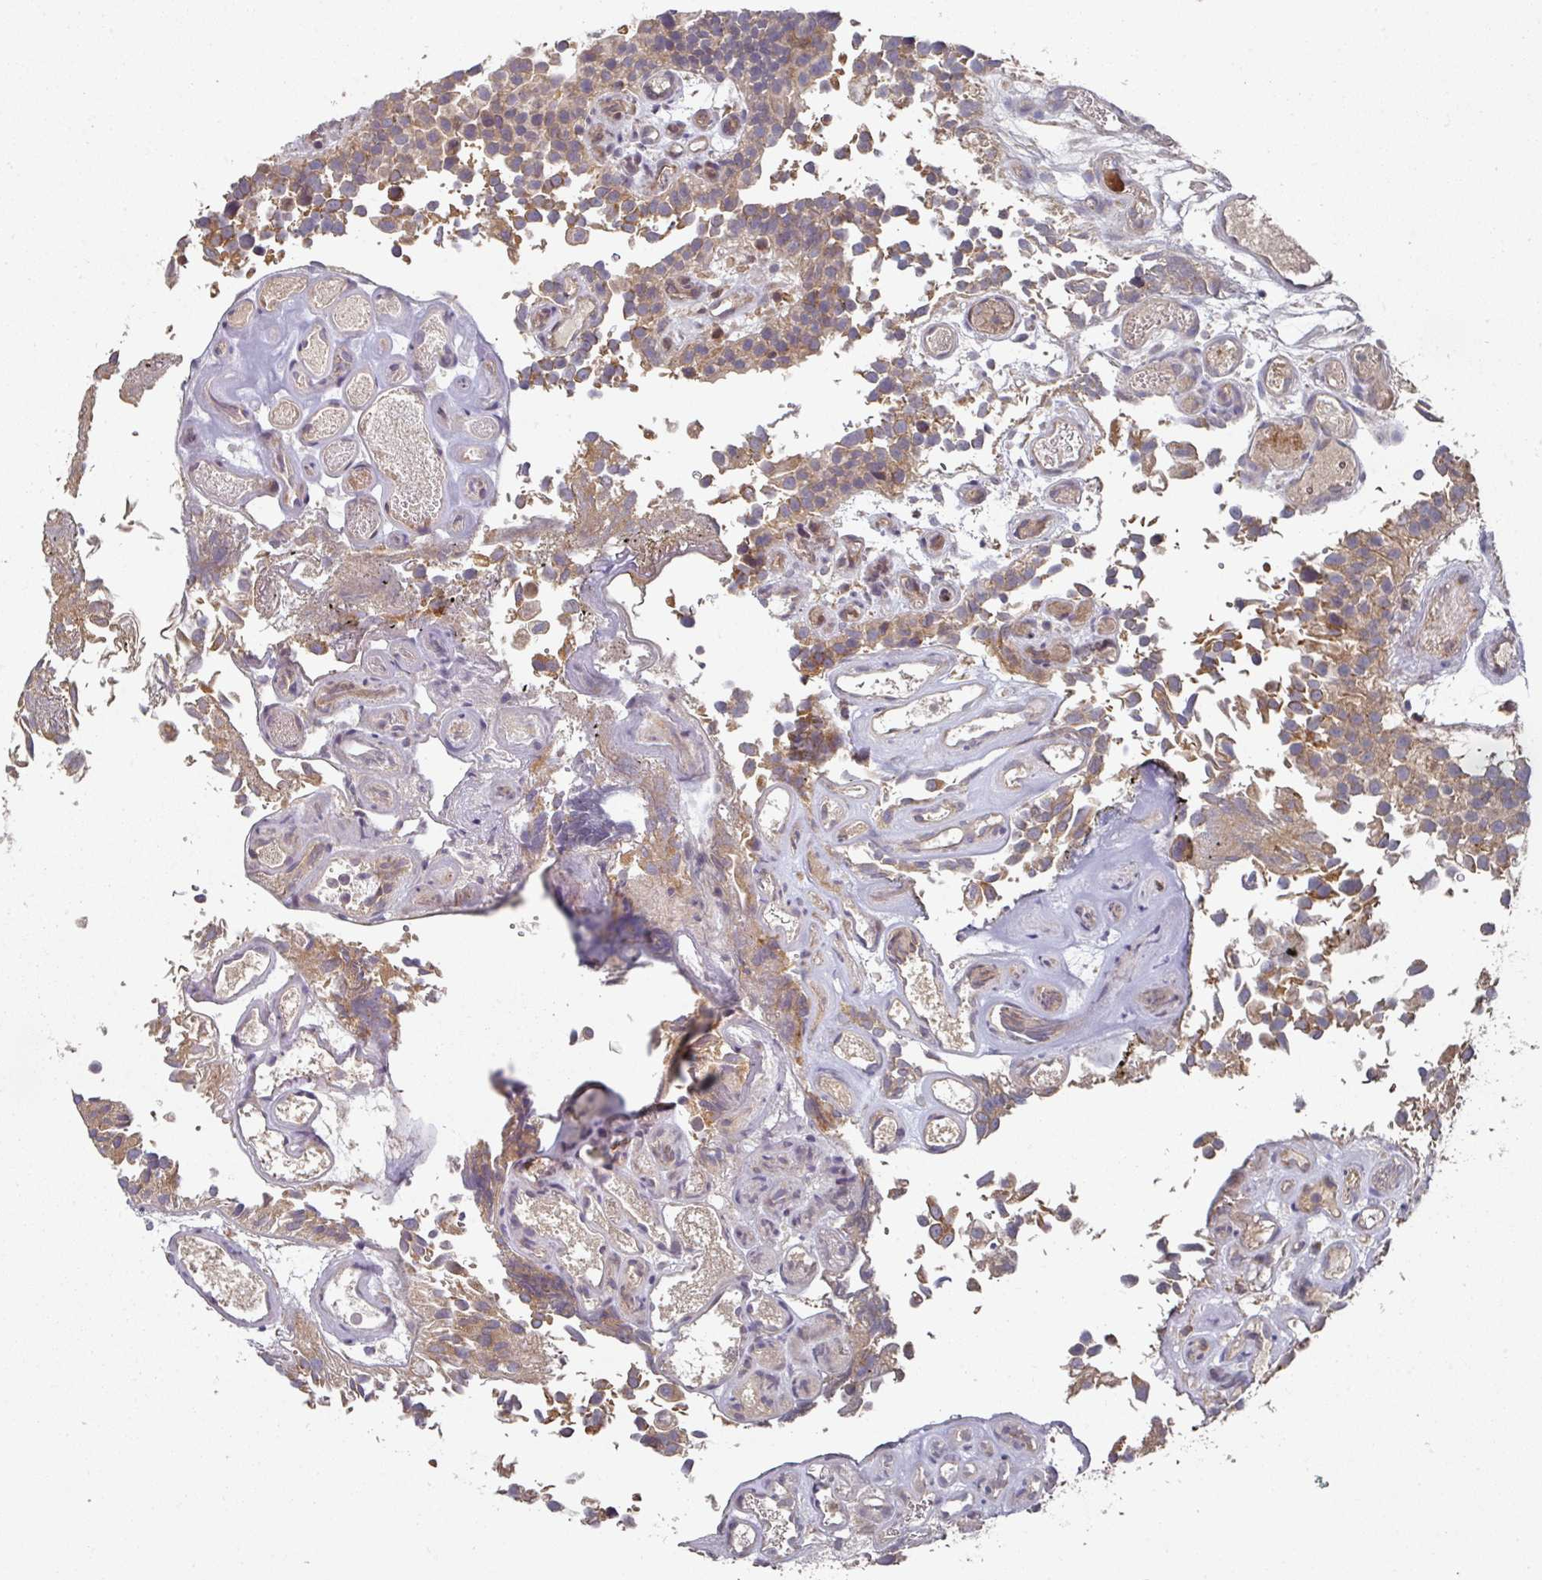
{"staining": {"intensity": "moderate", "quantity": ">75%", "location": "cytoplasmic/membranous"}, "tissue": "urothelial cancer", "cell_type": "Tumor cells", "image_type": "cancer", "snomed": [{"axis": "morphology", "description": "Urothelial carcinoma, NOS"}, {"axis": "topography", "description": "Urinary bladder"}], "caption": "Transitional cell carcinoma stained with a brown dye displays moderate cytoplasmic/membranous positive staining in about >75% of tumor cells.", "gene": "DNAJC7", "patient": {"sex": "male", "age": 87}}